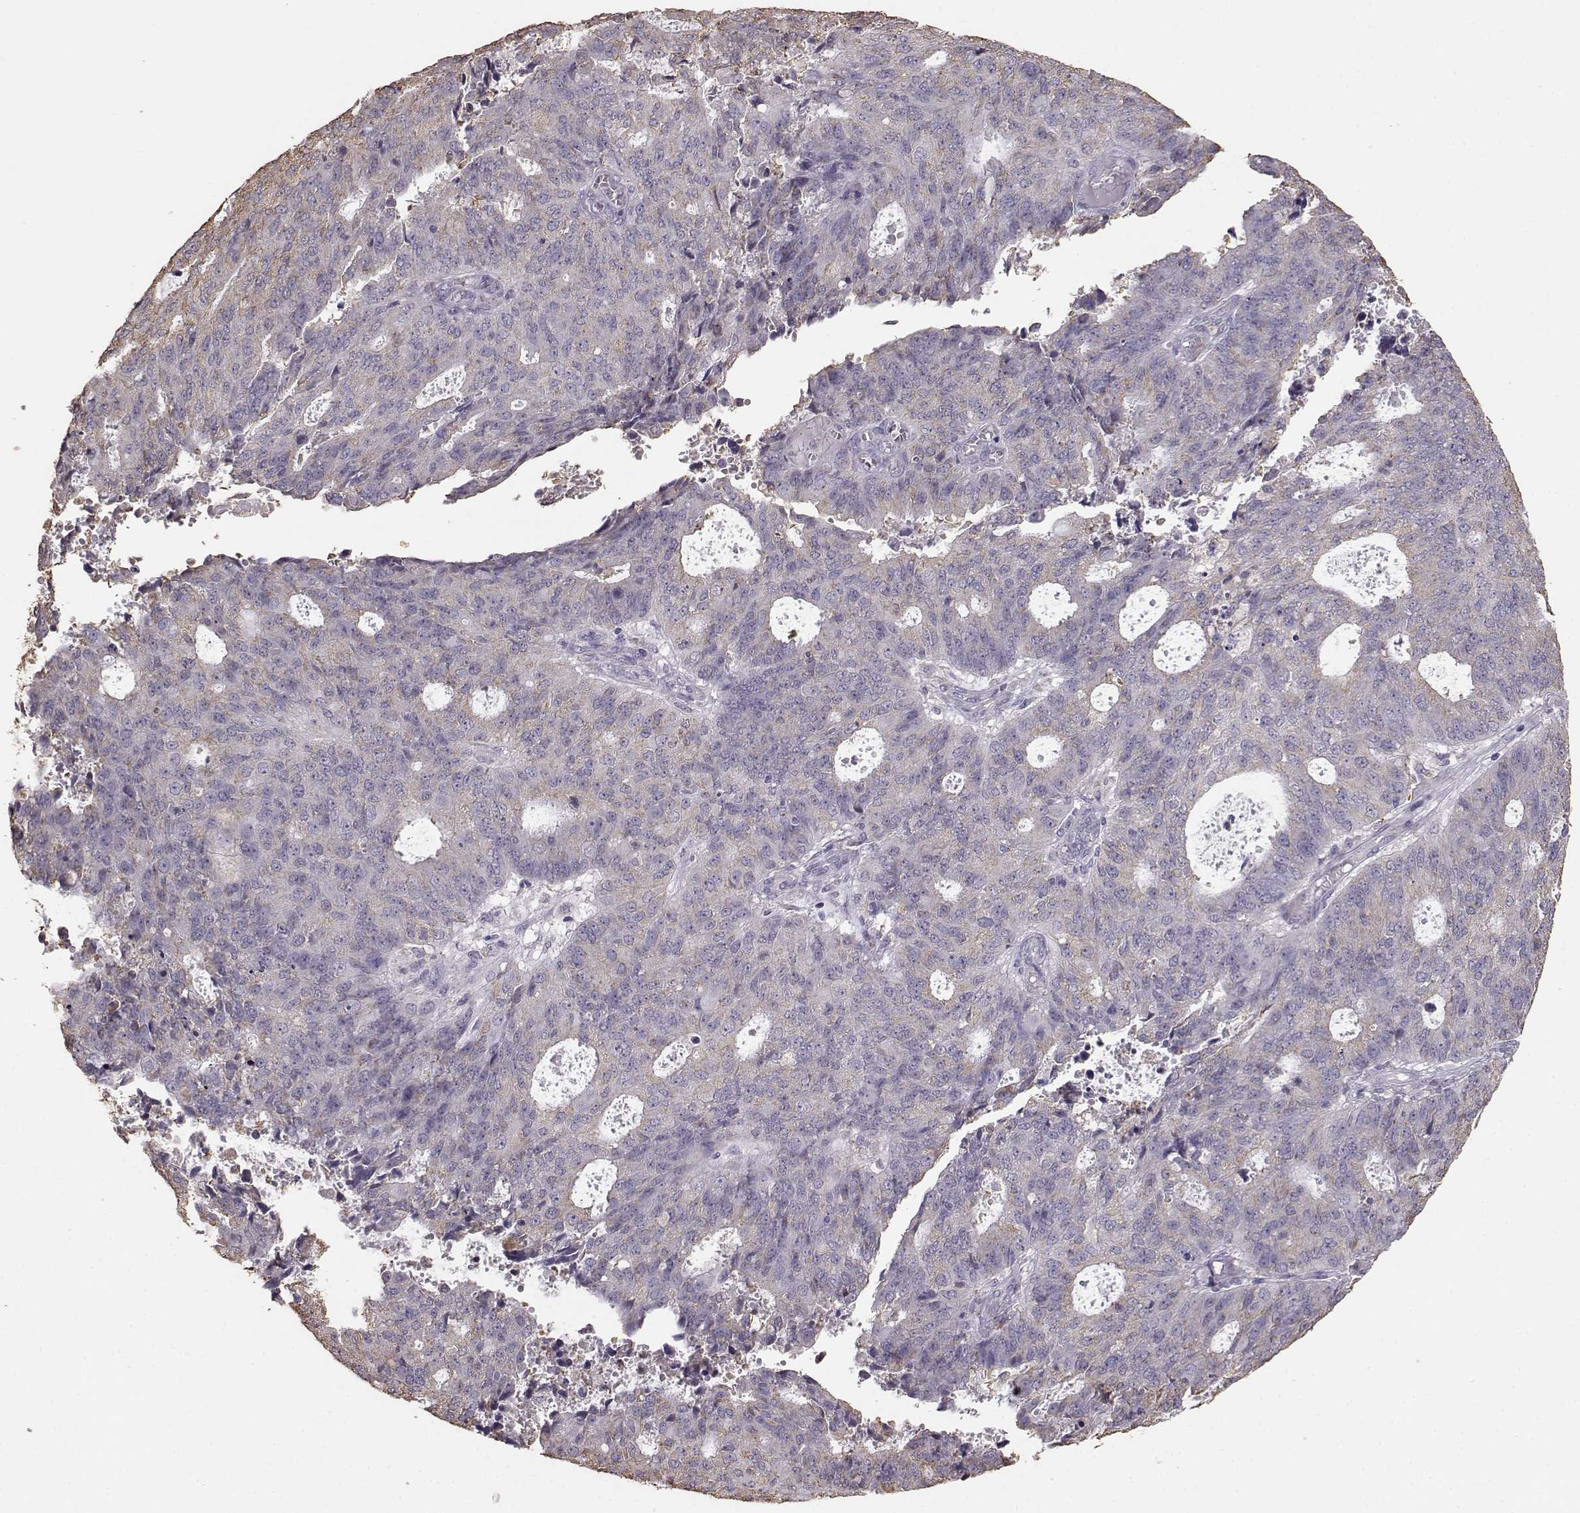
{"staining": {"intensity": "weak", "quantity": "<25%", "location": "cytoplasmic/membranous"}, "tissue": "endometrial cancer", "cell_type": "Tumor cells", "image_type": "cancer", "snomed": [{"axis": "morphology", "description": "Adenocarcinoma, NOS"}, {"axis": "topography", "description": "Endometrium"}], "caption": "Histopathology image shows no significant protein expression in tumor cells of endometrial cancer (adenocarcinoma).", "gene": "GABRG3", "patient": {"sex": "female", "age": 82}}